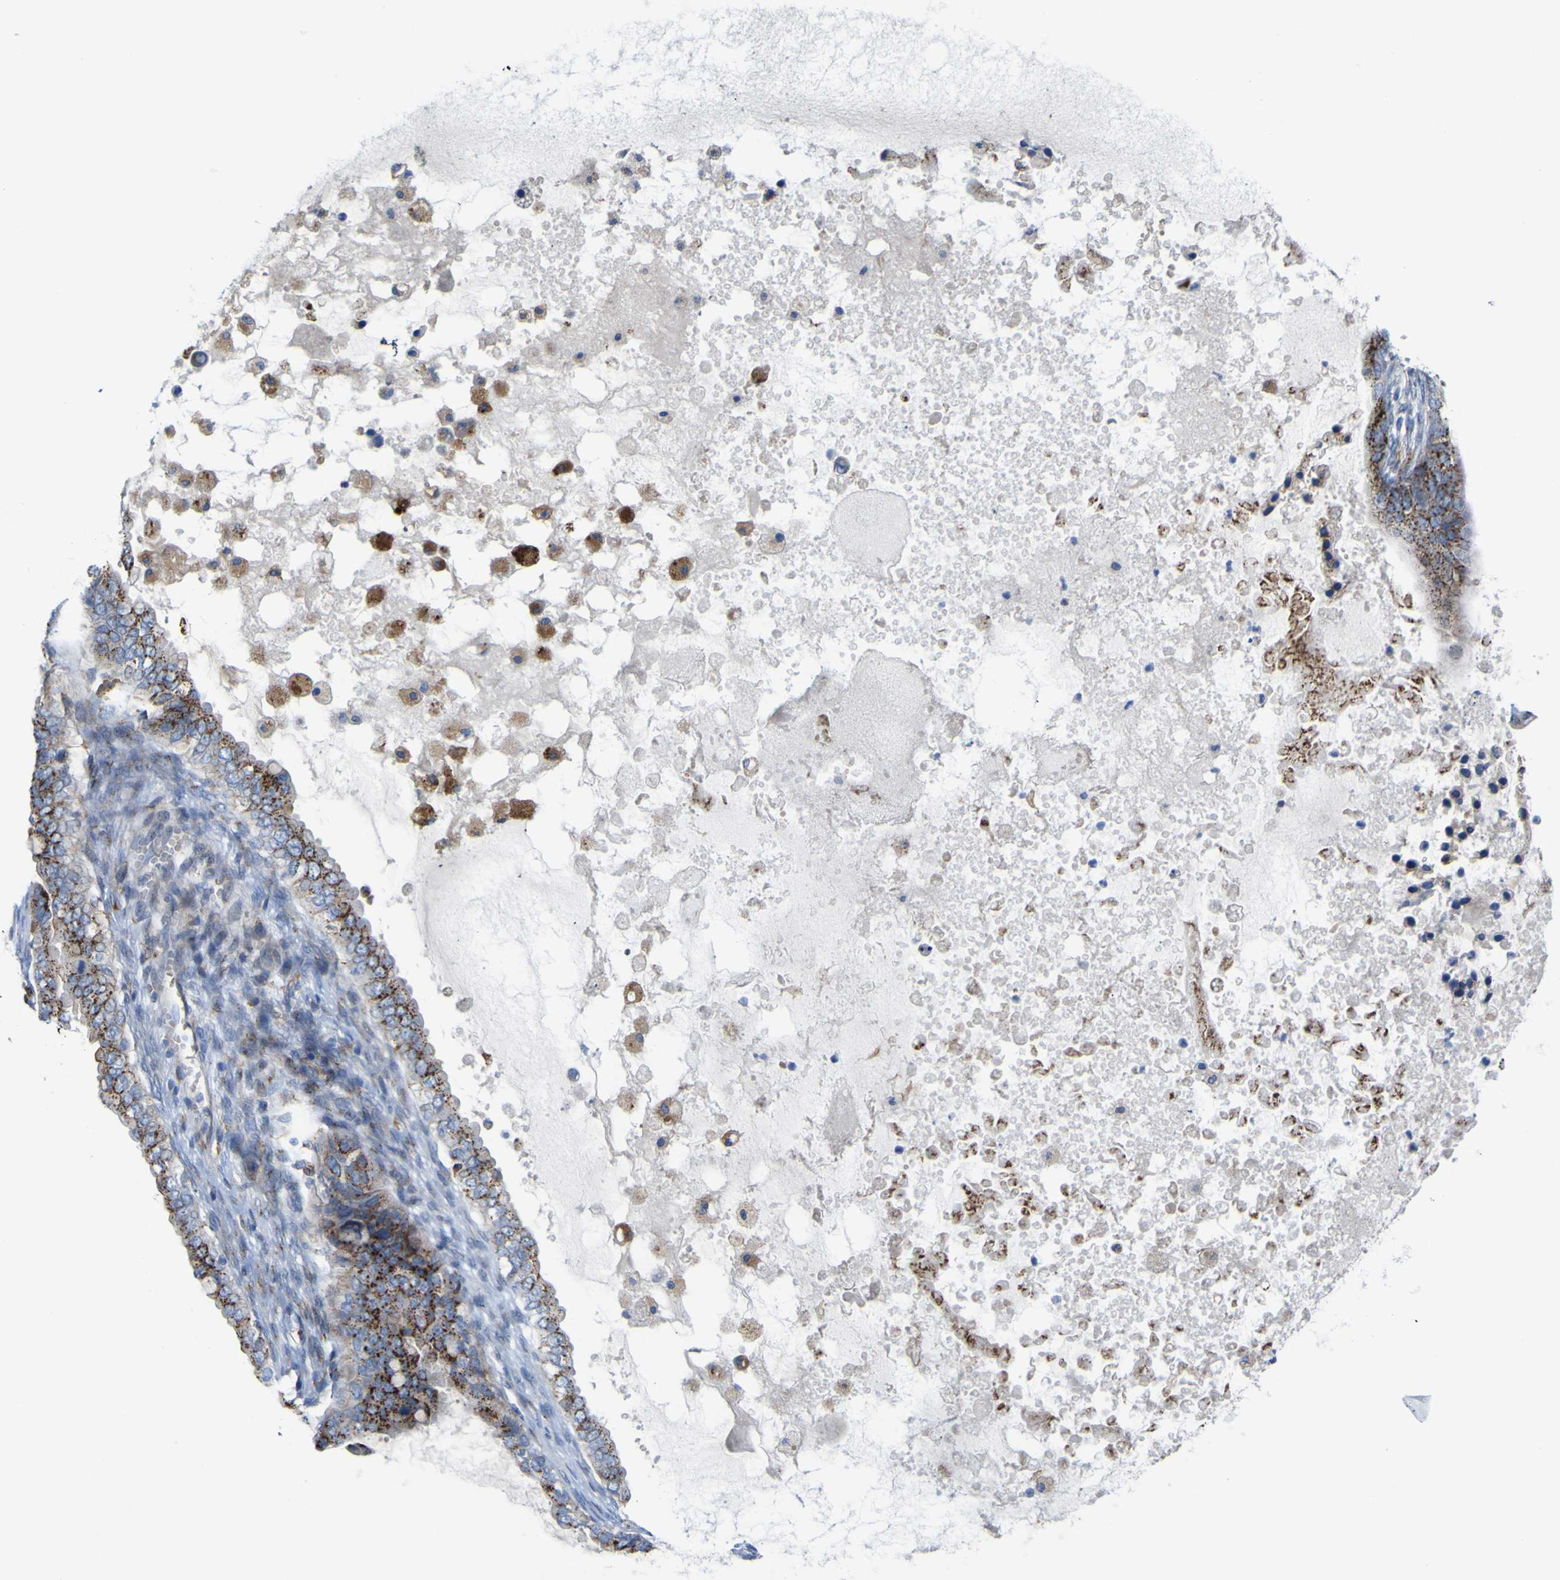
{"staining": {"intensity": "strong", "quantity": "25%-75%", "location": "cytoplasmic/membranous"}, "tissue": "ovarian cancer", "cell_type": "Tumor cells", "image_type": "cancer", "snomed": [{"axis": "morphology", "description": "Cystadenocarcinoma, mucinous, NOS"}, {"axis": "topography", "description": "Ovary"}], "caption": "Ovarian cancer (mucinous cystadenocarcinoma) stained with a brown dye exhibits strong cytoplasmic/membranous positive expression in approximately 25%-75% of tumor cells.", "gene": "PTPRF", "patient": {"sex": "female", "age": 80}}